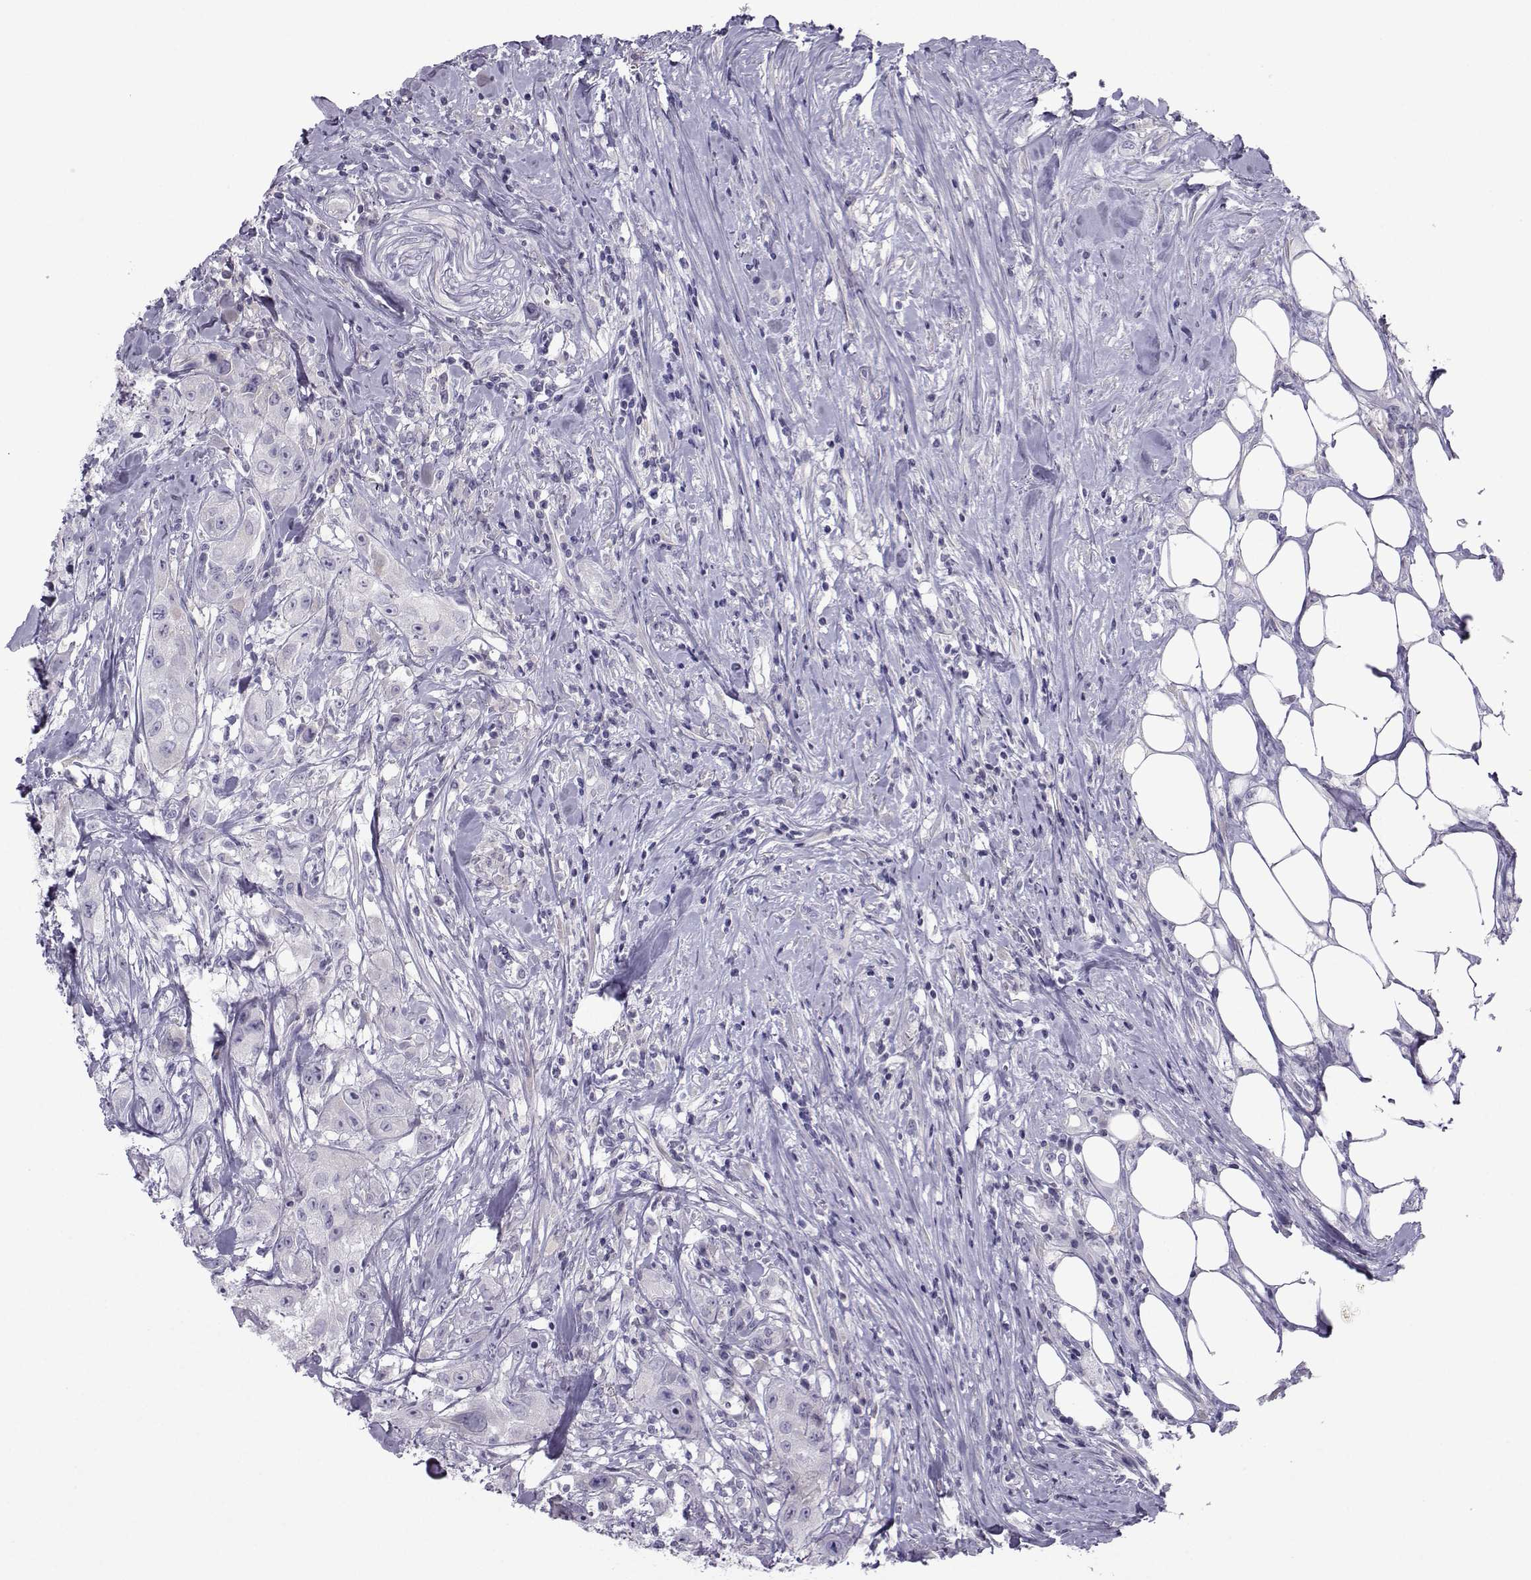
{"staining": {"intensity": "negative", "quantity": "none", "location": "none"}, "tissue": "urothelial cancer", "cell_type": "Tumor cells", "image_type": "cancer", "snomed": [{"axis": "morphology", "description": "Urothelial carcinoma, High grade"}, {"axis": "topography", "description": "Urinary bladder"}], "caption": "The IHC histopathology image has no significant staining in tumor cells of urothelial carcinoma (high-grade) tissue.", "gene": "ARMC2", "patient": {"sex": "male", "age": 79}}